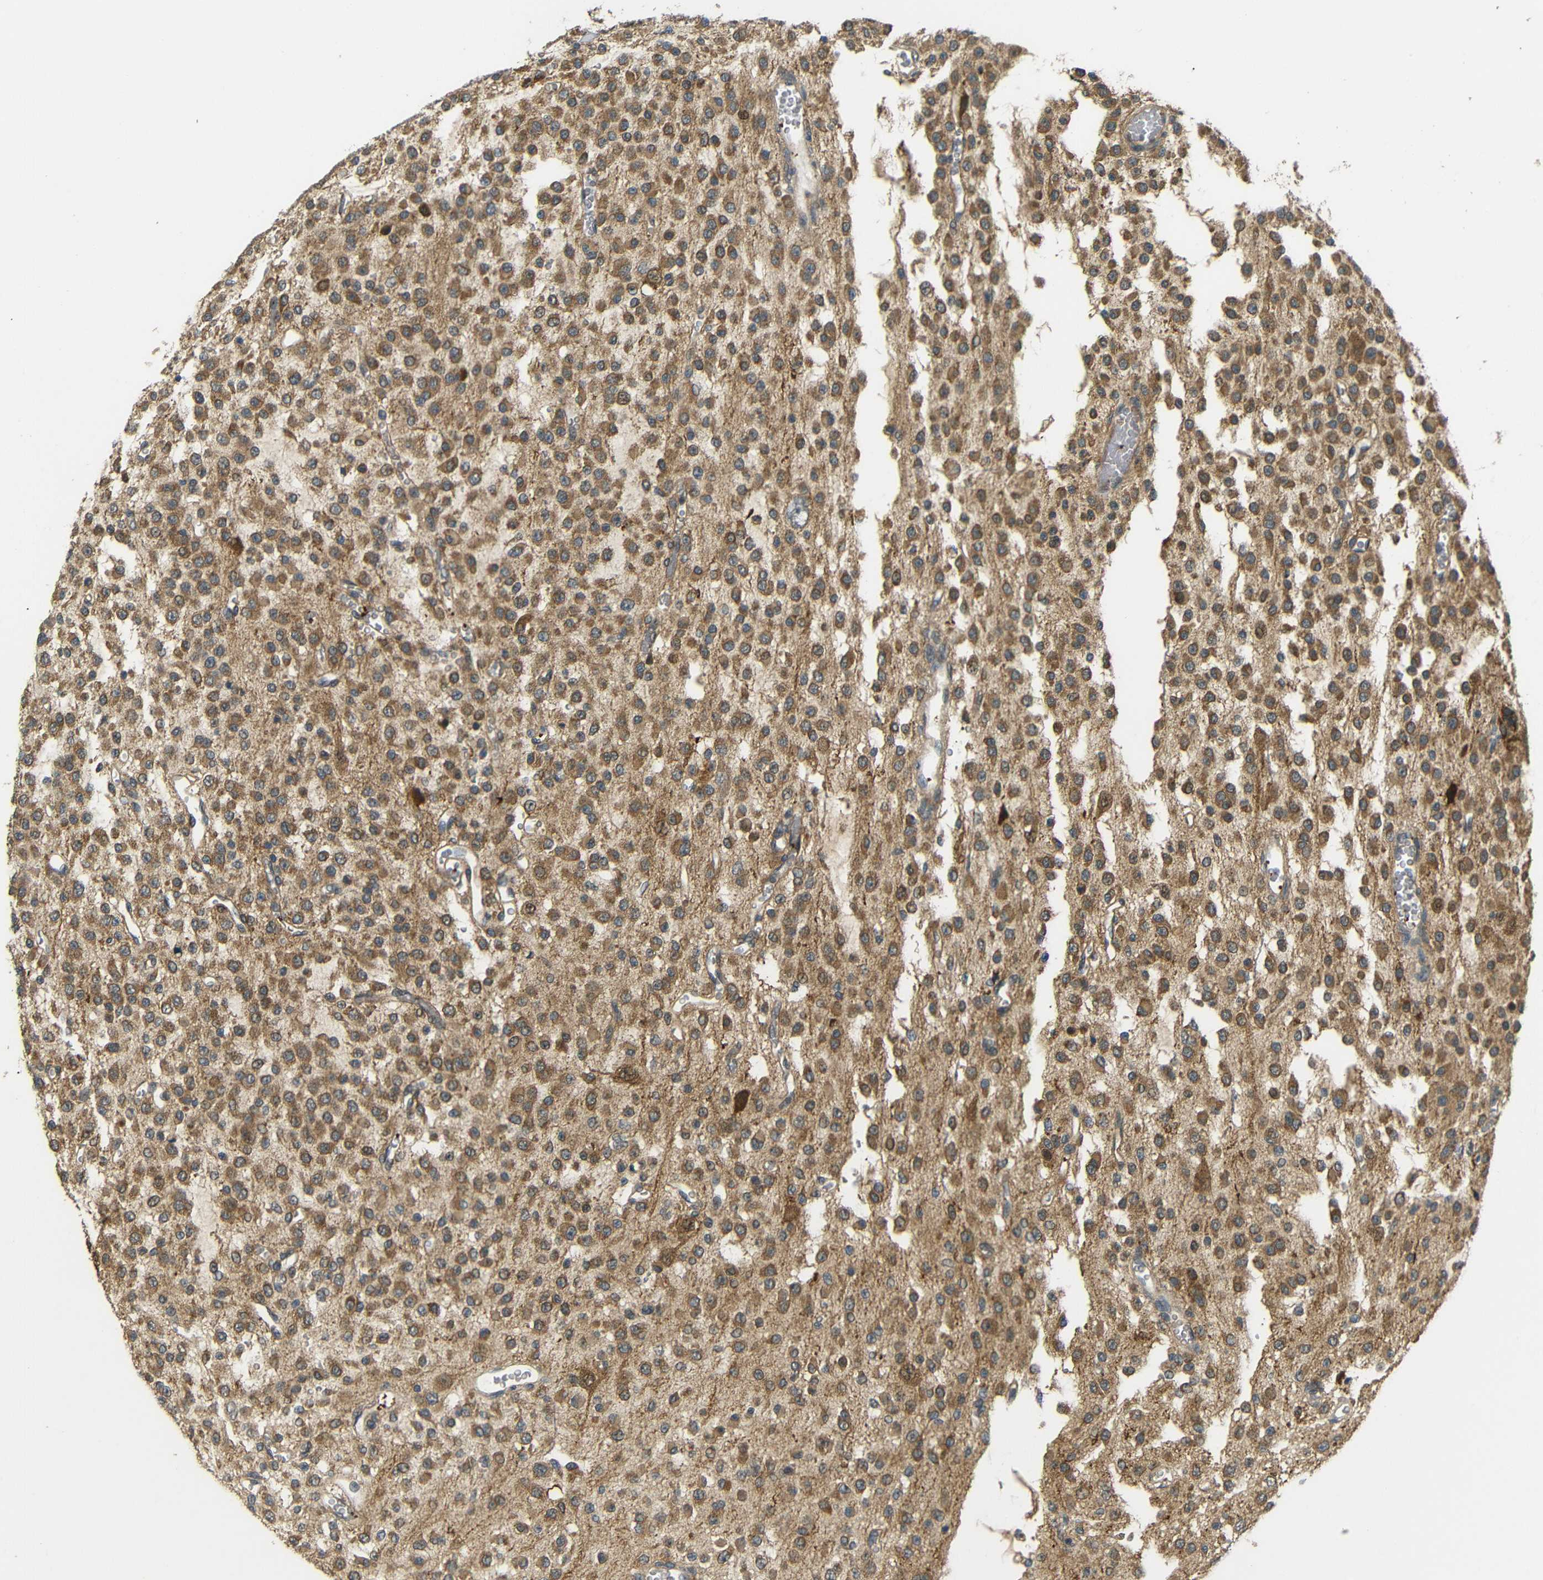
{"staining": {"intensity": "moderate", "quantity": ">75%", "location": "cytoplasmic/membranous"}, "tissue": "glioma", "cell_type": "Tumor cells", "image_type": "cancer", "snomed": [{"axis": "morphology", "description": "Glioma, malignant, Low grade"}, {"axis": "topography", "description": "Brain"}], "caption": "Immunohistochemistry (IHC) micrograph of human malignant glioma (low-grade) stained for a protein (brown), which reveals medium levels of moderate cytoplasmic/membranous staining in approximately >75% of tumor cells.", "gene": "EPHB2", "patient": {"sex": "male", "age": 38}}